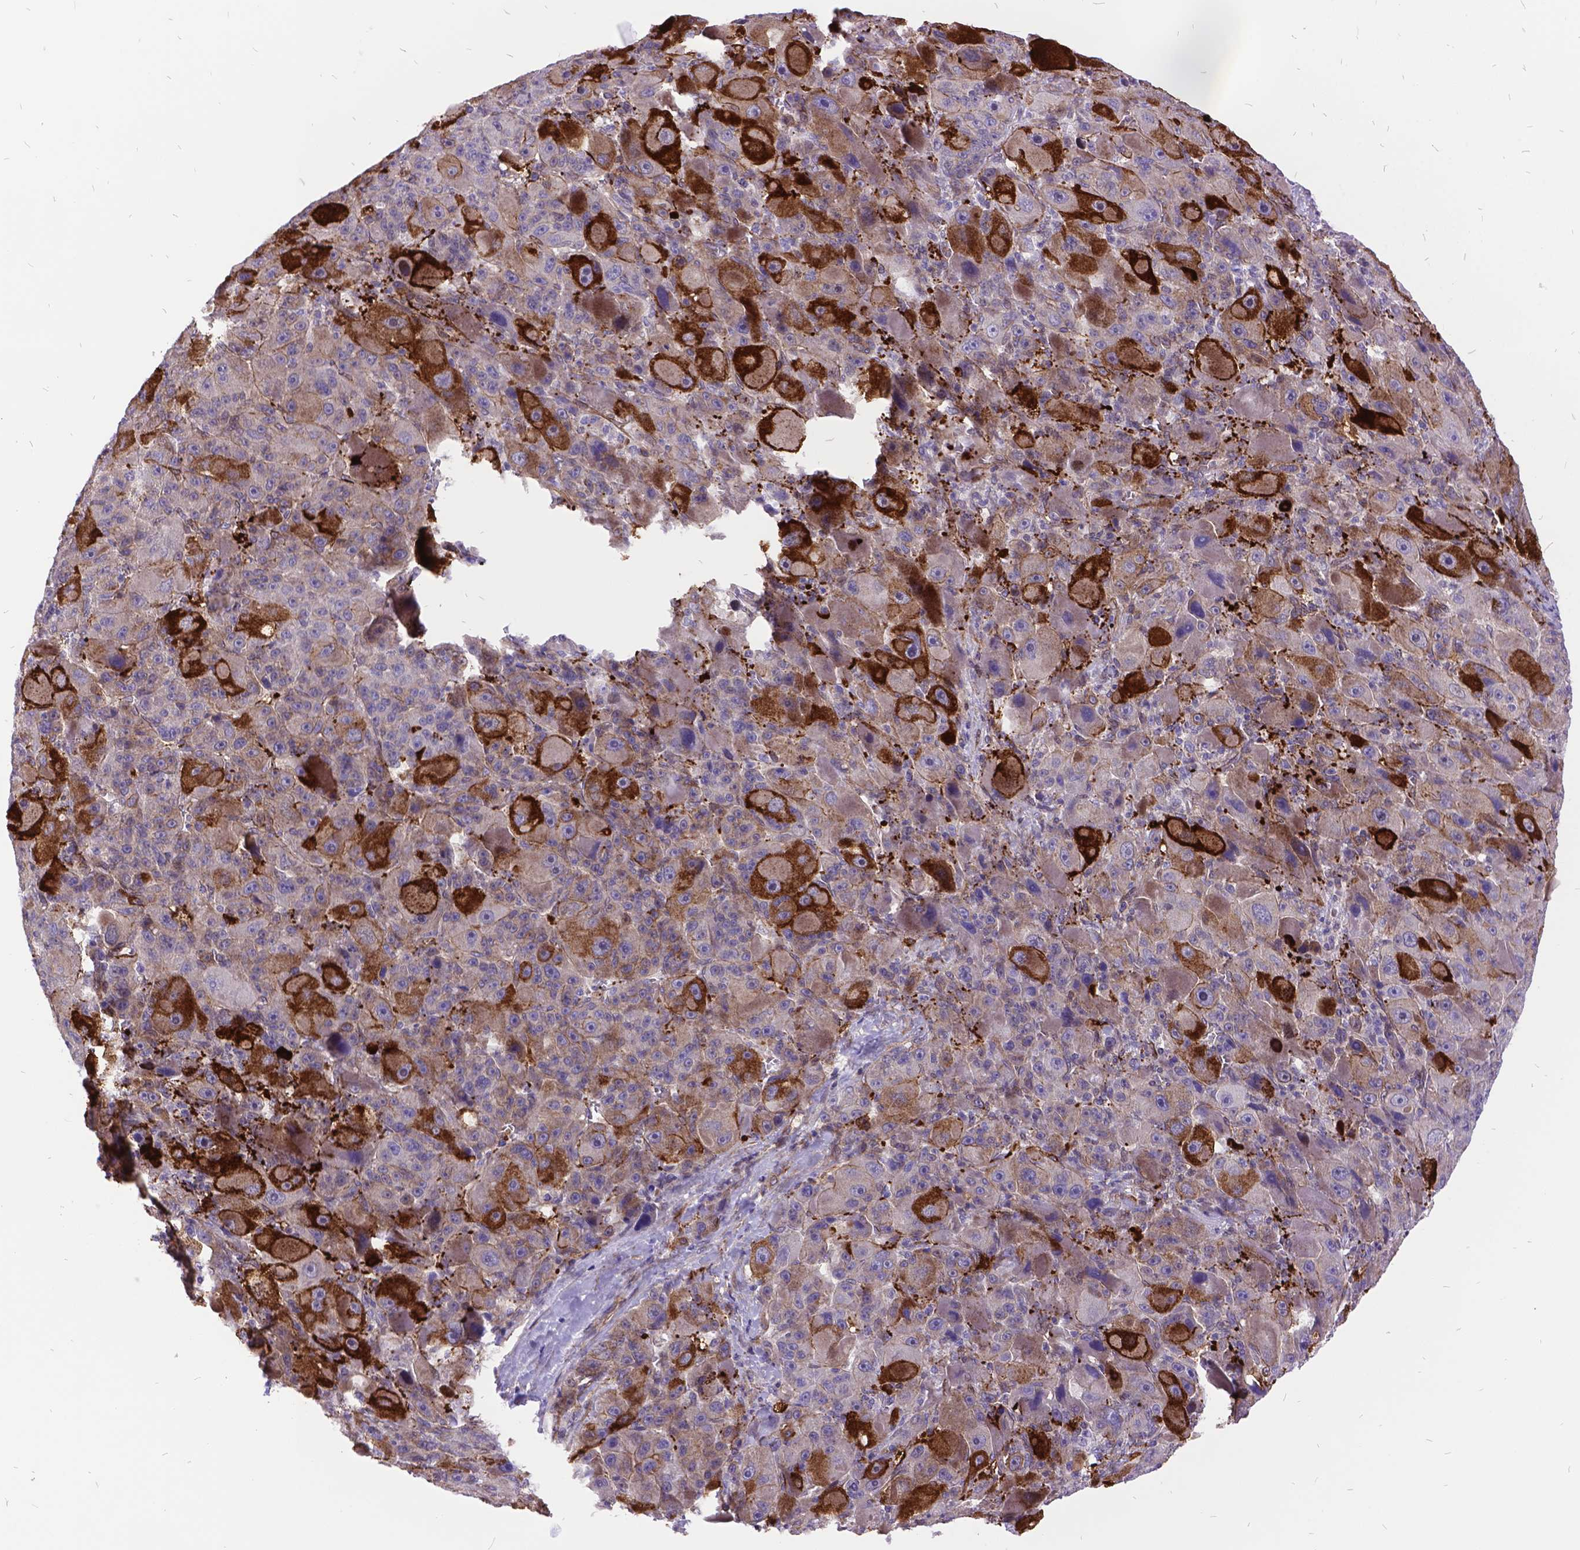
{"staining": {"intensity": "strong", "quantity": "<25%", "location": "cytoplasmic/membranous"}, "tissue": "liver cancer", "cell_type": "Tumor cells", "image_type": "cancer", "snomed": [{"axis": "morphology", "description": "Carcinoma, Hepatocellular, NOS"}, {"axis": "topography", "description": "Liver"}], "caption": "Liver cancer (hepatocellular carcinoma) stained with a brown dye exhibits strong cytoplasmic/membranous positive staining in approximately <25% of tumor cells.", "gene": "GRB7", "patient": {"sex": "male", "age": 76}}